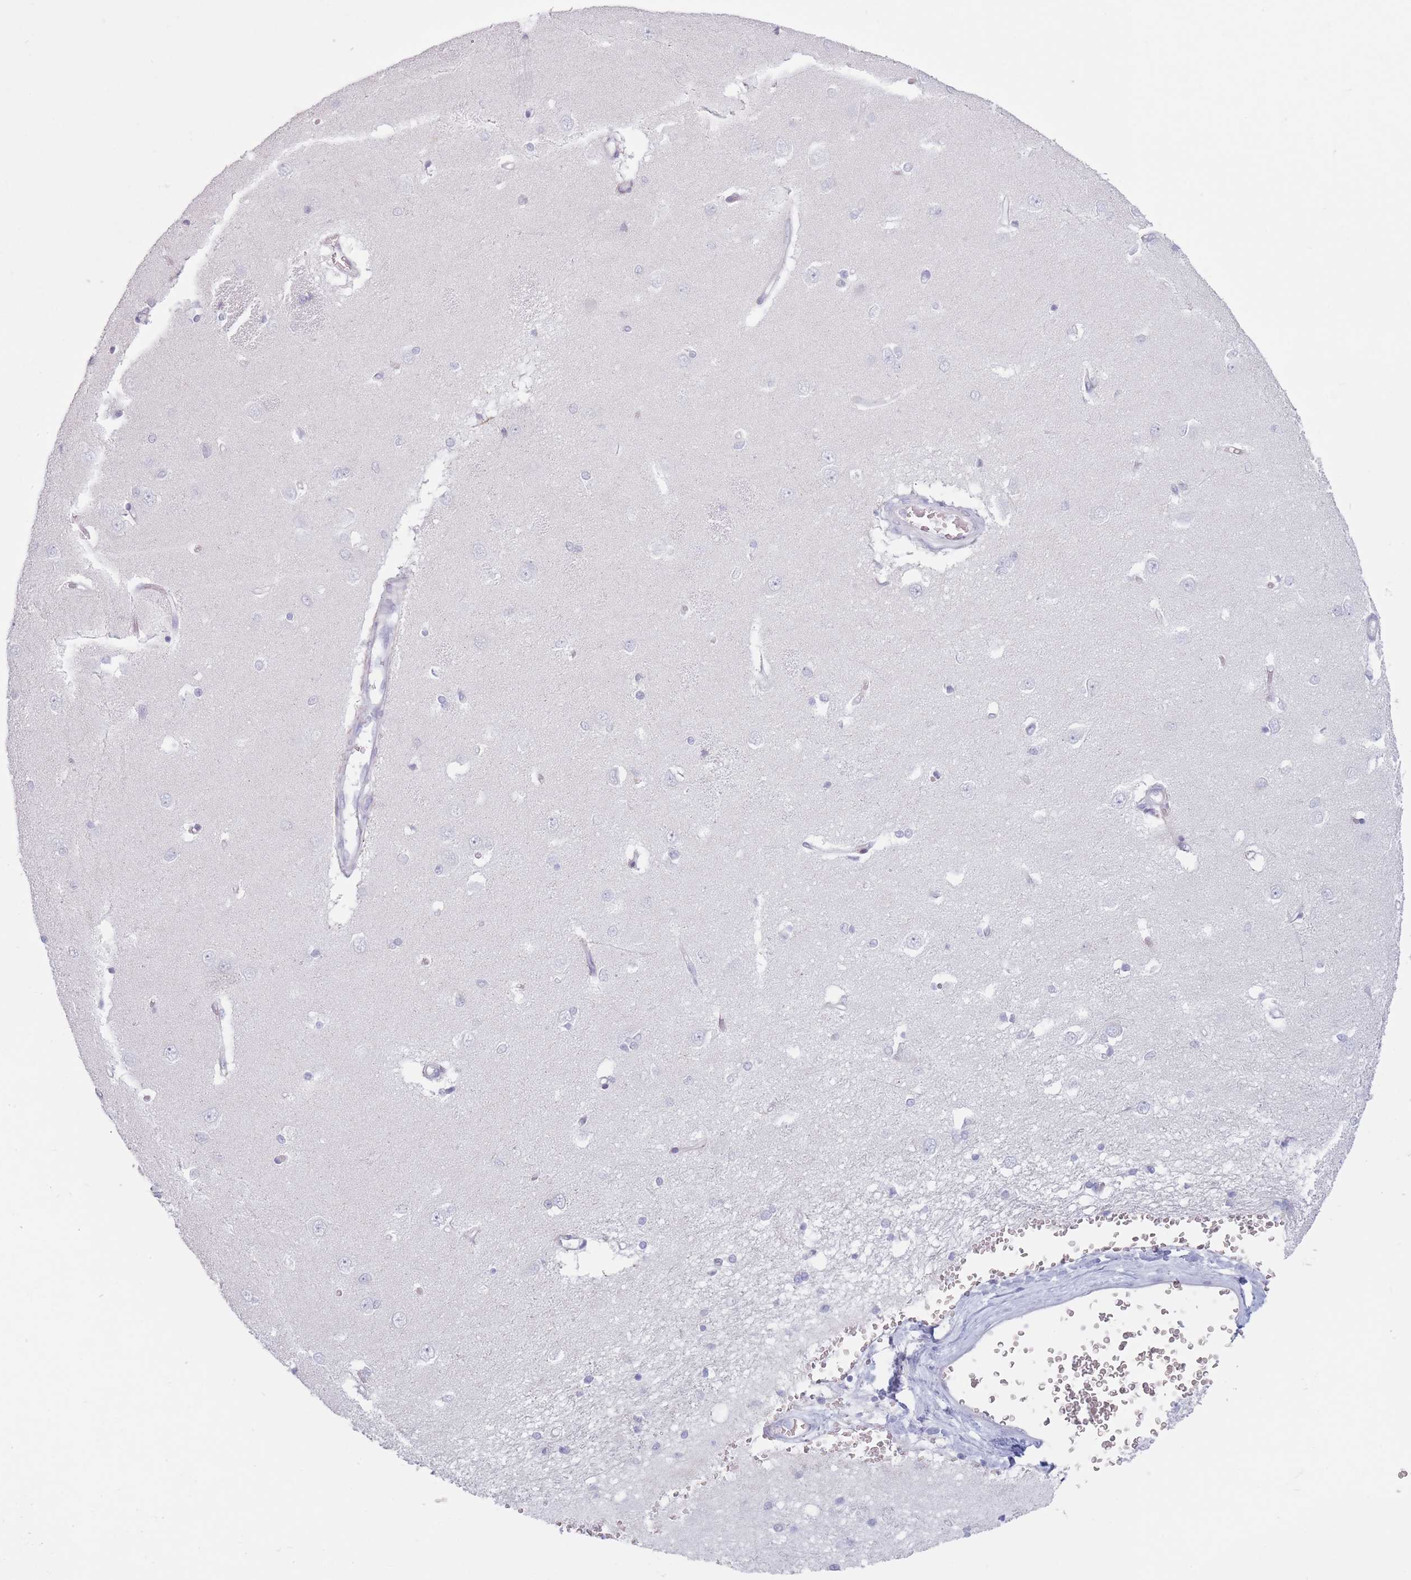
{"staining": {"intensity": "negative", "quantity": "none", "location": "none"}, "tissue": "caudate", "cell_type": "Glial cells", "image_type": "normal", "snomed": [{"axis": "morphology", "description": "Normal tissue, NOS"}, {"axis": "topography", "description": "Lateral ventricle wall"}], "caption": "Immunohistochemical staining of normal caudate shows no significant positivity in glial cells.", "gene": "PLEKHG2", "patient": {"sex": "male", "age": 37}}